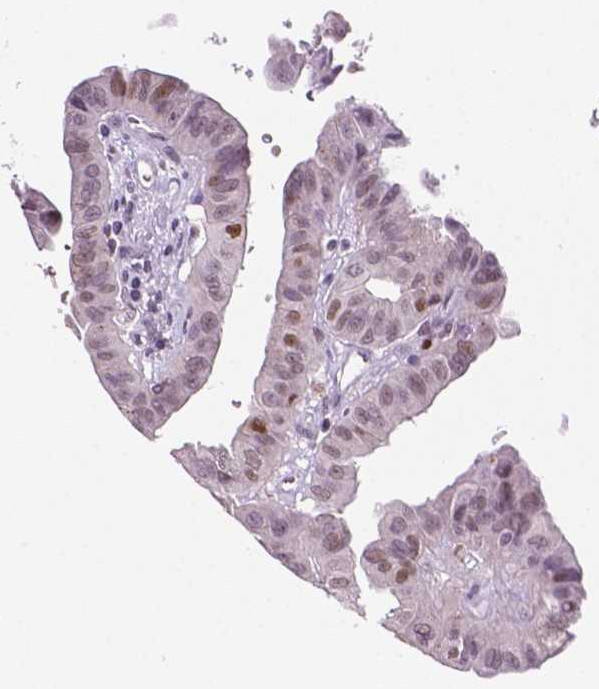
{"staining": {"intensity": "moderate", "quantity": "25%-75%", "location": "nuclear"}, "tissue": "thyroid cancer", "cell_type": "Tumor cells", "image_type": "cancer", "snomed": [{"axis": "morphology", "description": "Papillary adenocarcinoma, NOS"}, {"axis": "topography", "description": "Thyroid gland"}], "caption": "Moderate nuclear positivity is seen in approximately 25%-75% of tumor cells in thyroid cancer (papillary adenocarcinoma).", "gene": "NCAPH2", "patient": {"sex": "female", "age": 37}}